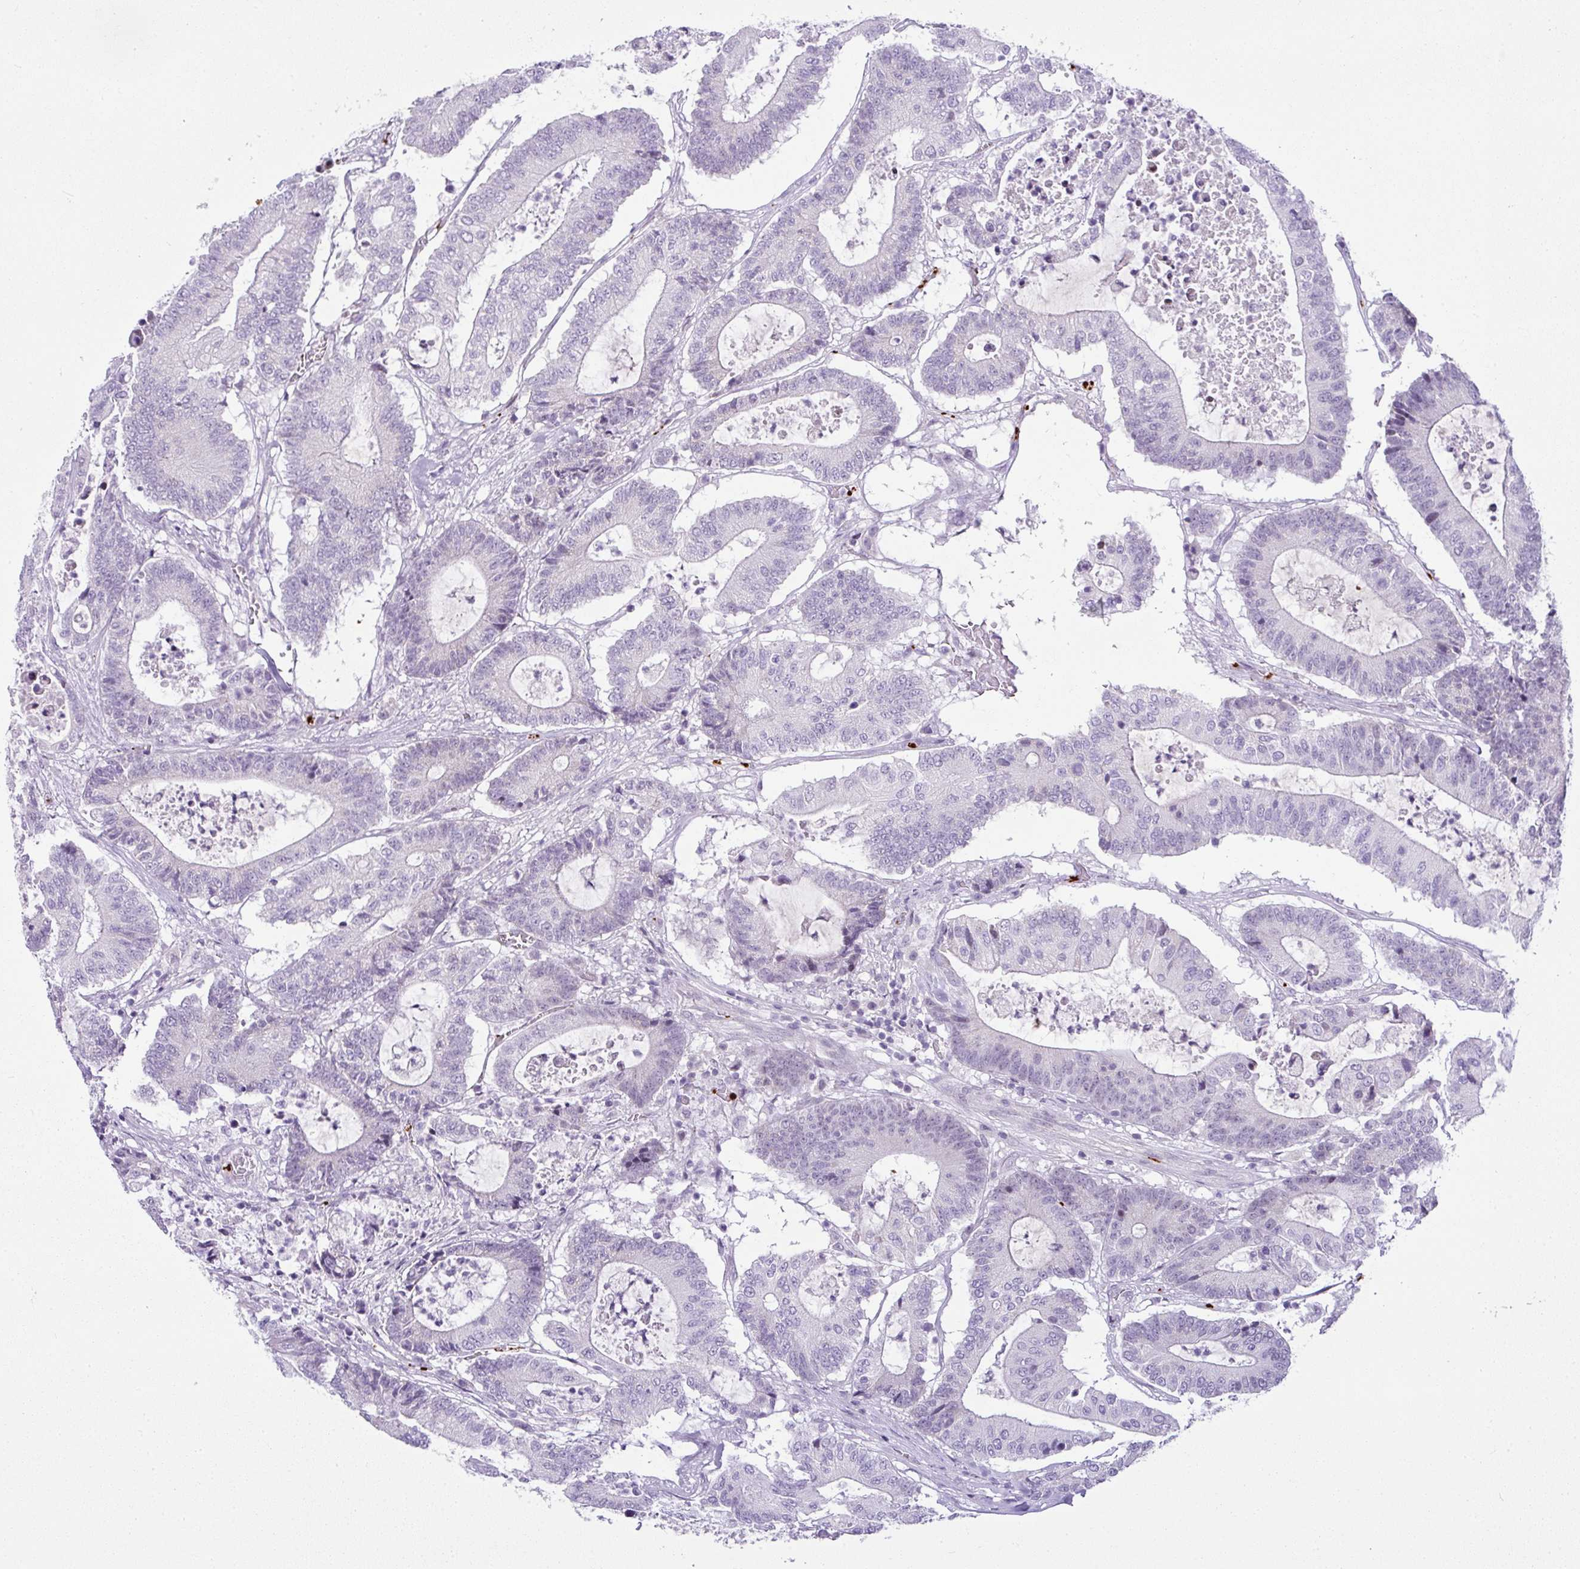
{"staining": {"intensity": "negative", "quantity": "none", "location": "none"}, "tissue": "colorectal cancer", "cell_type": "Tumor cells", "image_type": "cancer", "snomed": [{"axis": "morphology", "description": "Adenocarcinoma, NOS"}, {"axis": "topography", "description": "Colon"}], "caption": "This is an immunohistochemistry (IHC) micrograph of adenocarcinoma (colorectal). There is no positivity in tumor cells.", "gene": "CMTM5", "patient": {"sex": "female", "age": 84}}